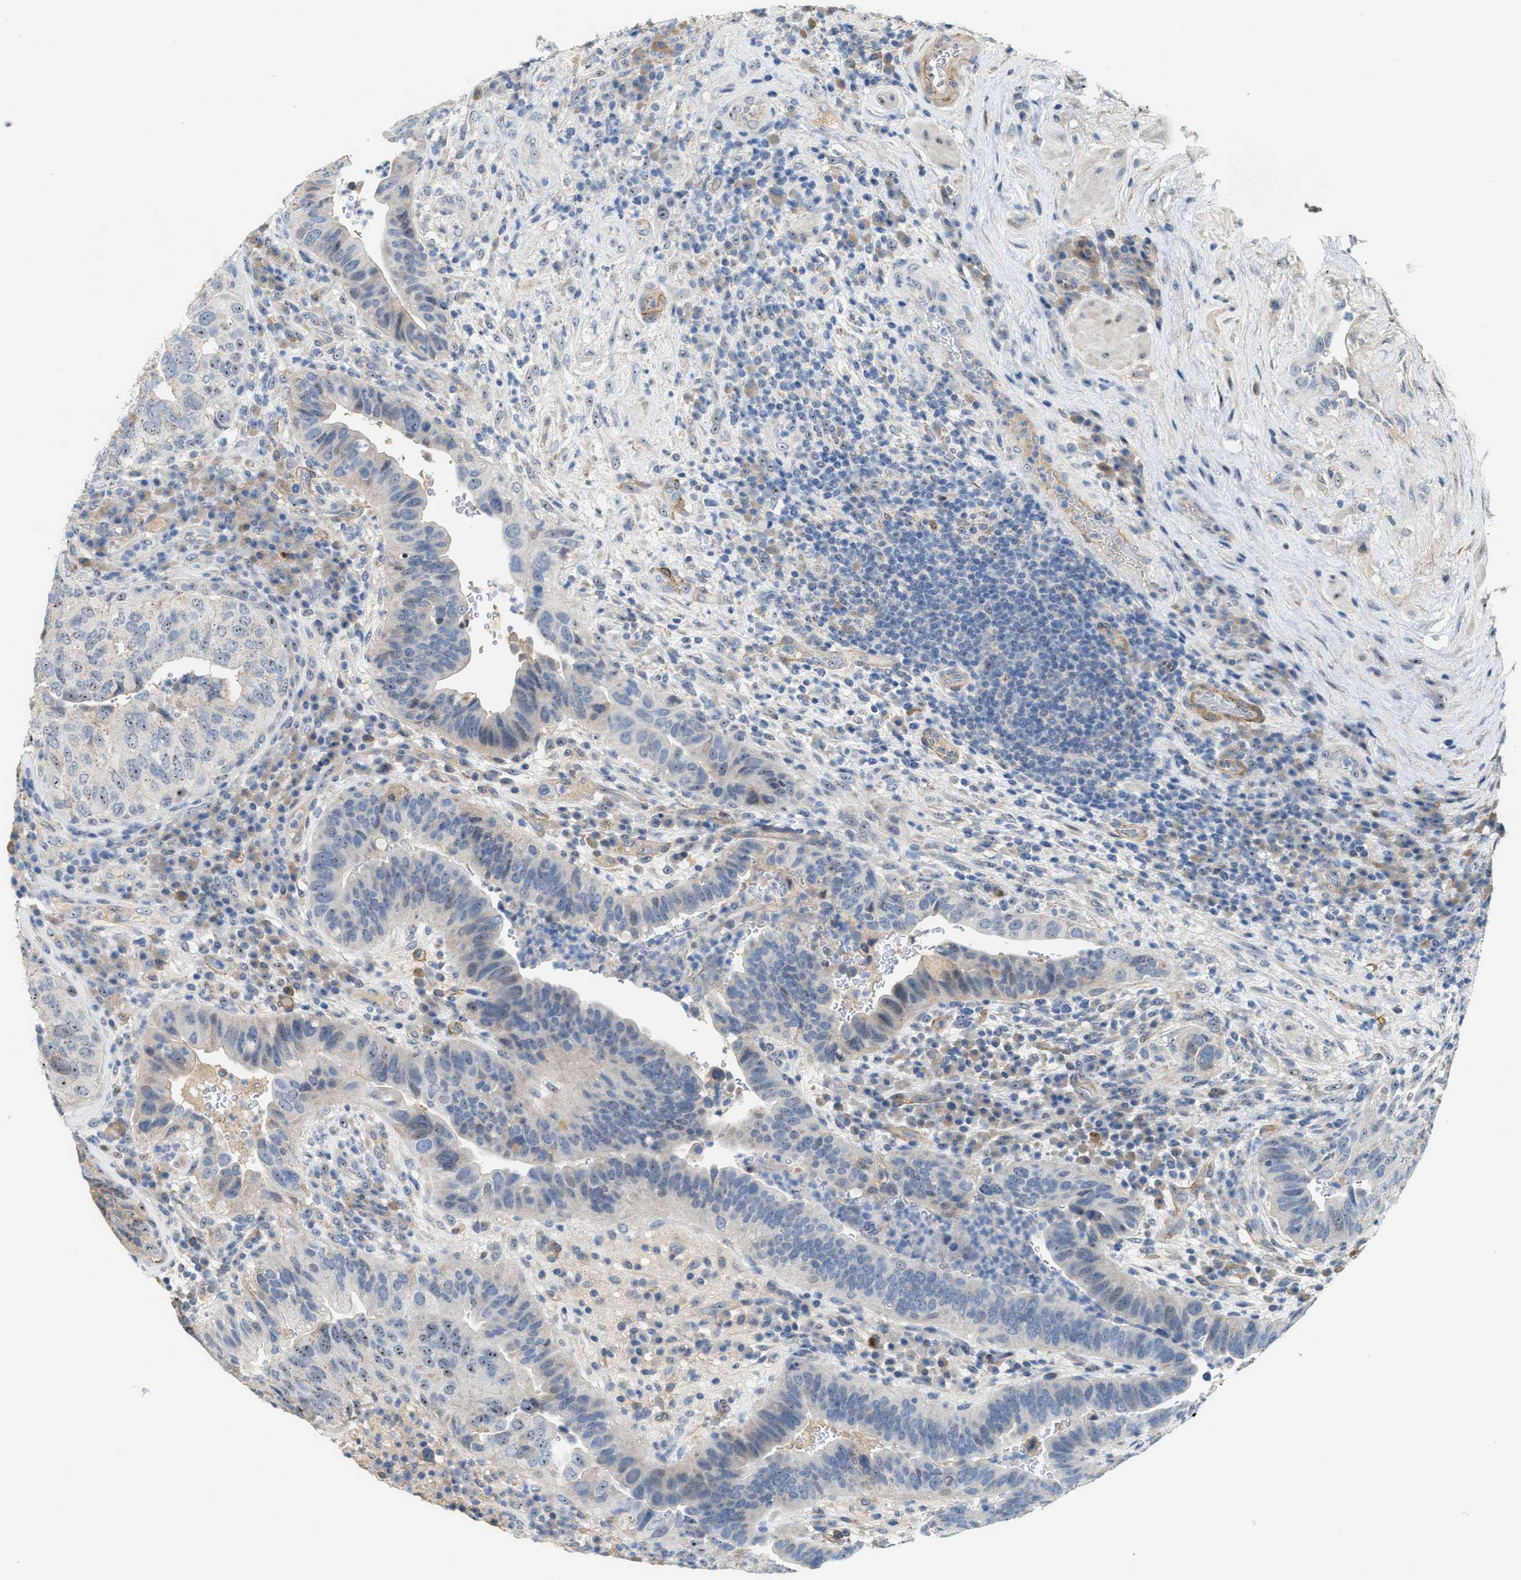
{"staining": {"intensity": "weak", "quantity": "25%-75%", "location": "nuclear"}, "tissue": "urothelial cancer", "cell_type": "Tumor cells", "image_type": "cancer", "snomed": [{"axis": "morphology", "description": "Urothelial carcinoma, High grade"}, {"axis": "topography", "description": "Urinary bladder"}], "caption": "Immunohistochemistry (DAB (3,3'-diaminobenzidine)) staining of human urothelial cancer reveals weak nuclear protein expression in approximately 25%-75% of tumor cells.", "gene": "ZNF783", "patient": {"sex": "female", "age": 82}}